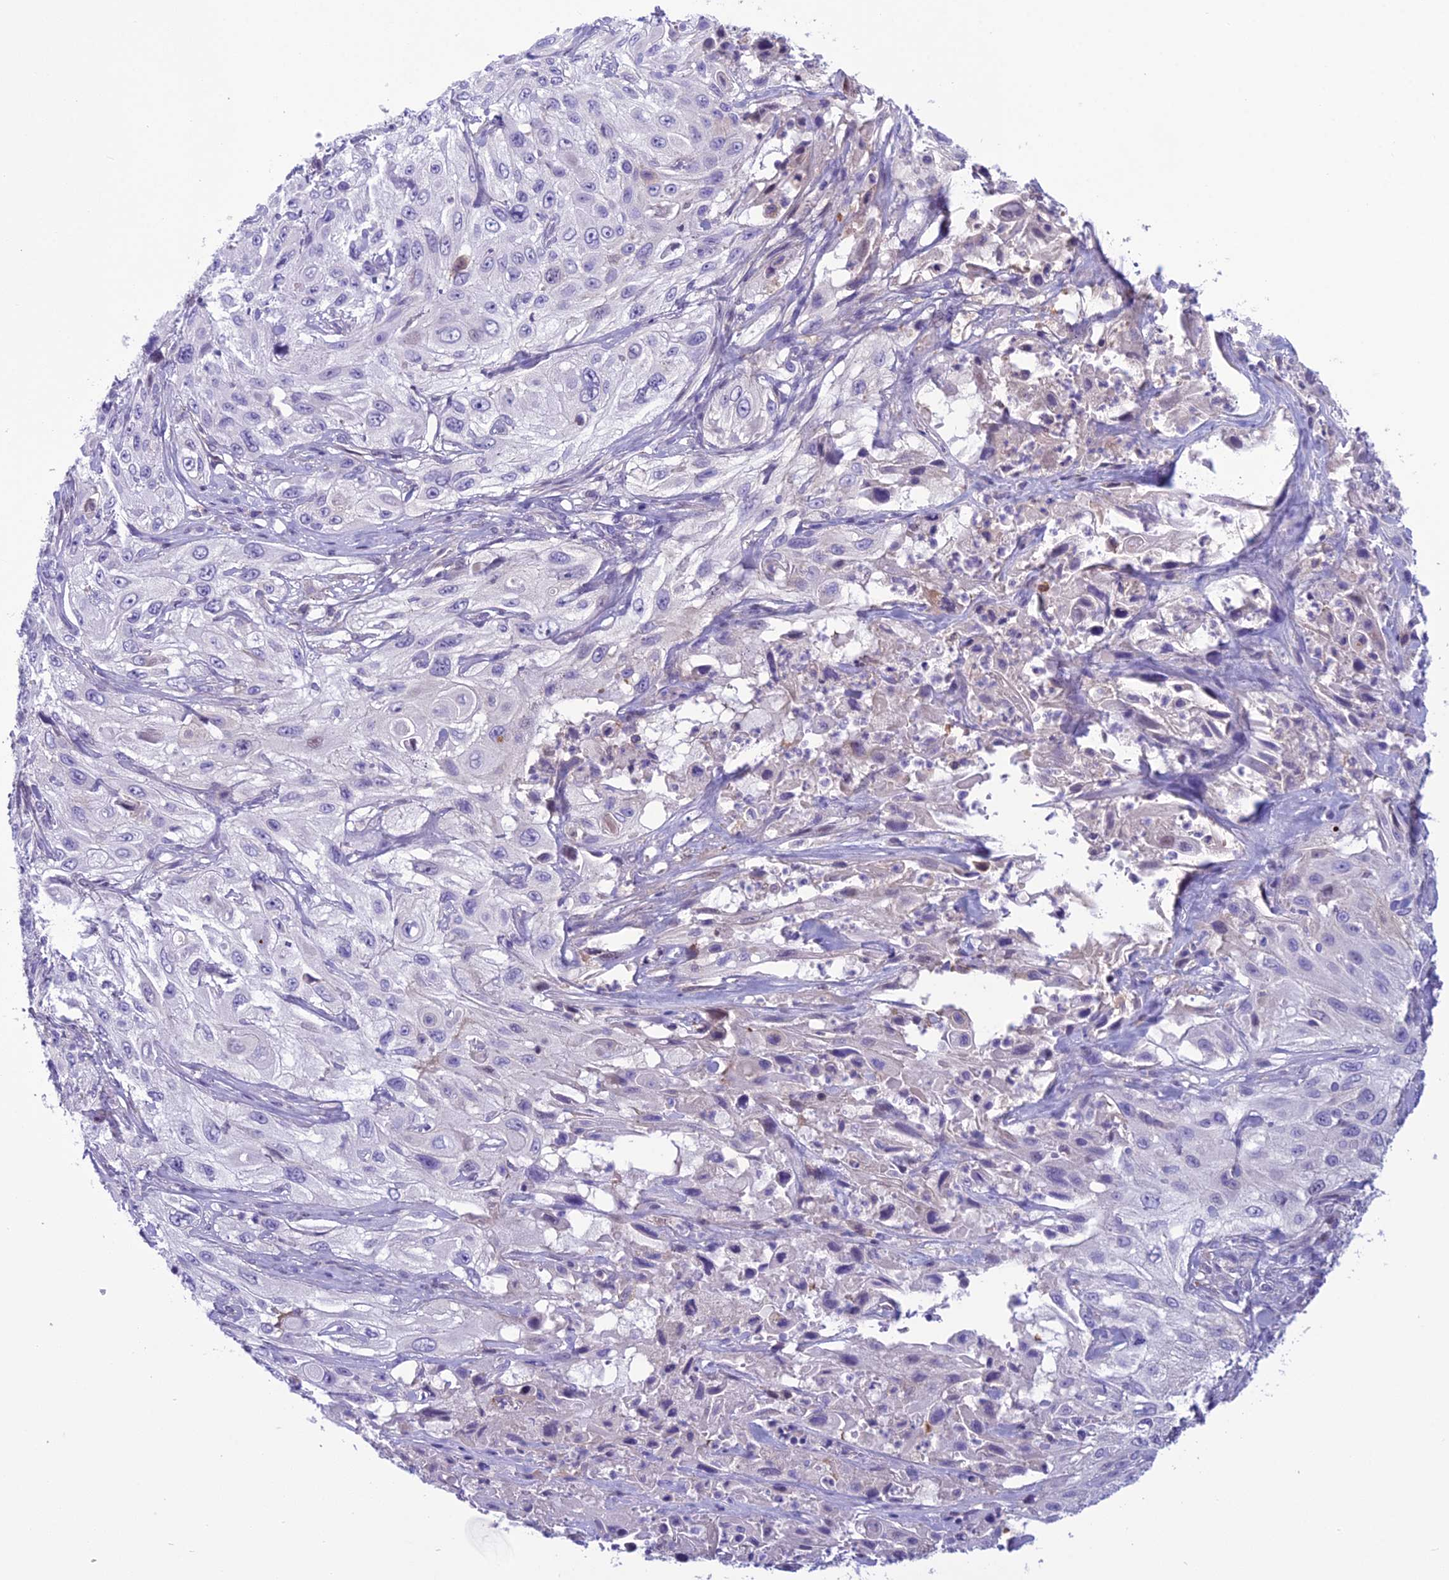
{"staining": {"intensity": "negative", "quantity": "none", "location": "none"}, "tissue": "cervical cancer", "cell_type": "Tumor cells", "image_type": "cancer", "snomed": [{"axis": "morphology", "description": "Squamous cell carcinoma, NOS"}, {"axis": "topography", "description": "Cervix"}], "caption": "DAB immunohistochemical staining of human cervical squamous cell carcinoma exhibits no significant staining in tumor cells.", "gene": "CRB2", "patient": {"sex": "female", "age": 42}}